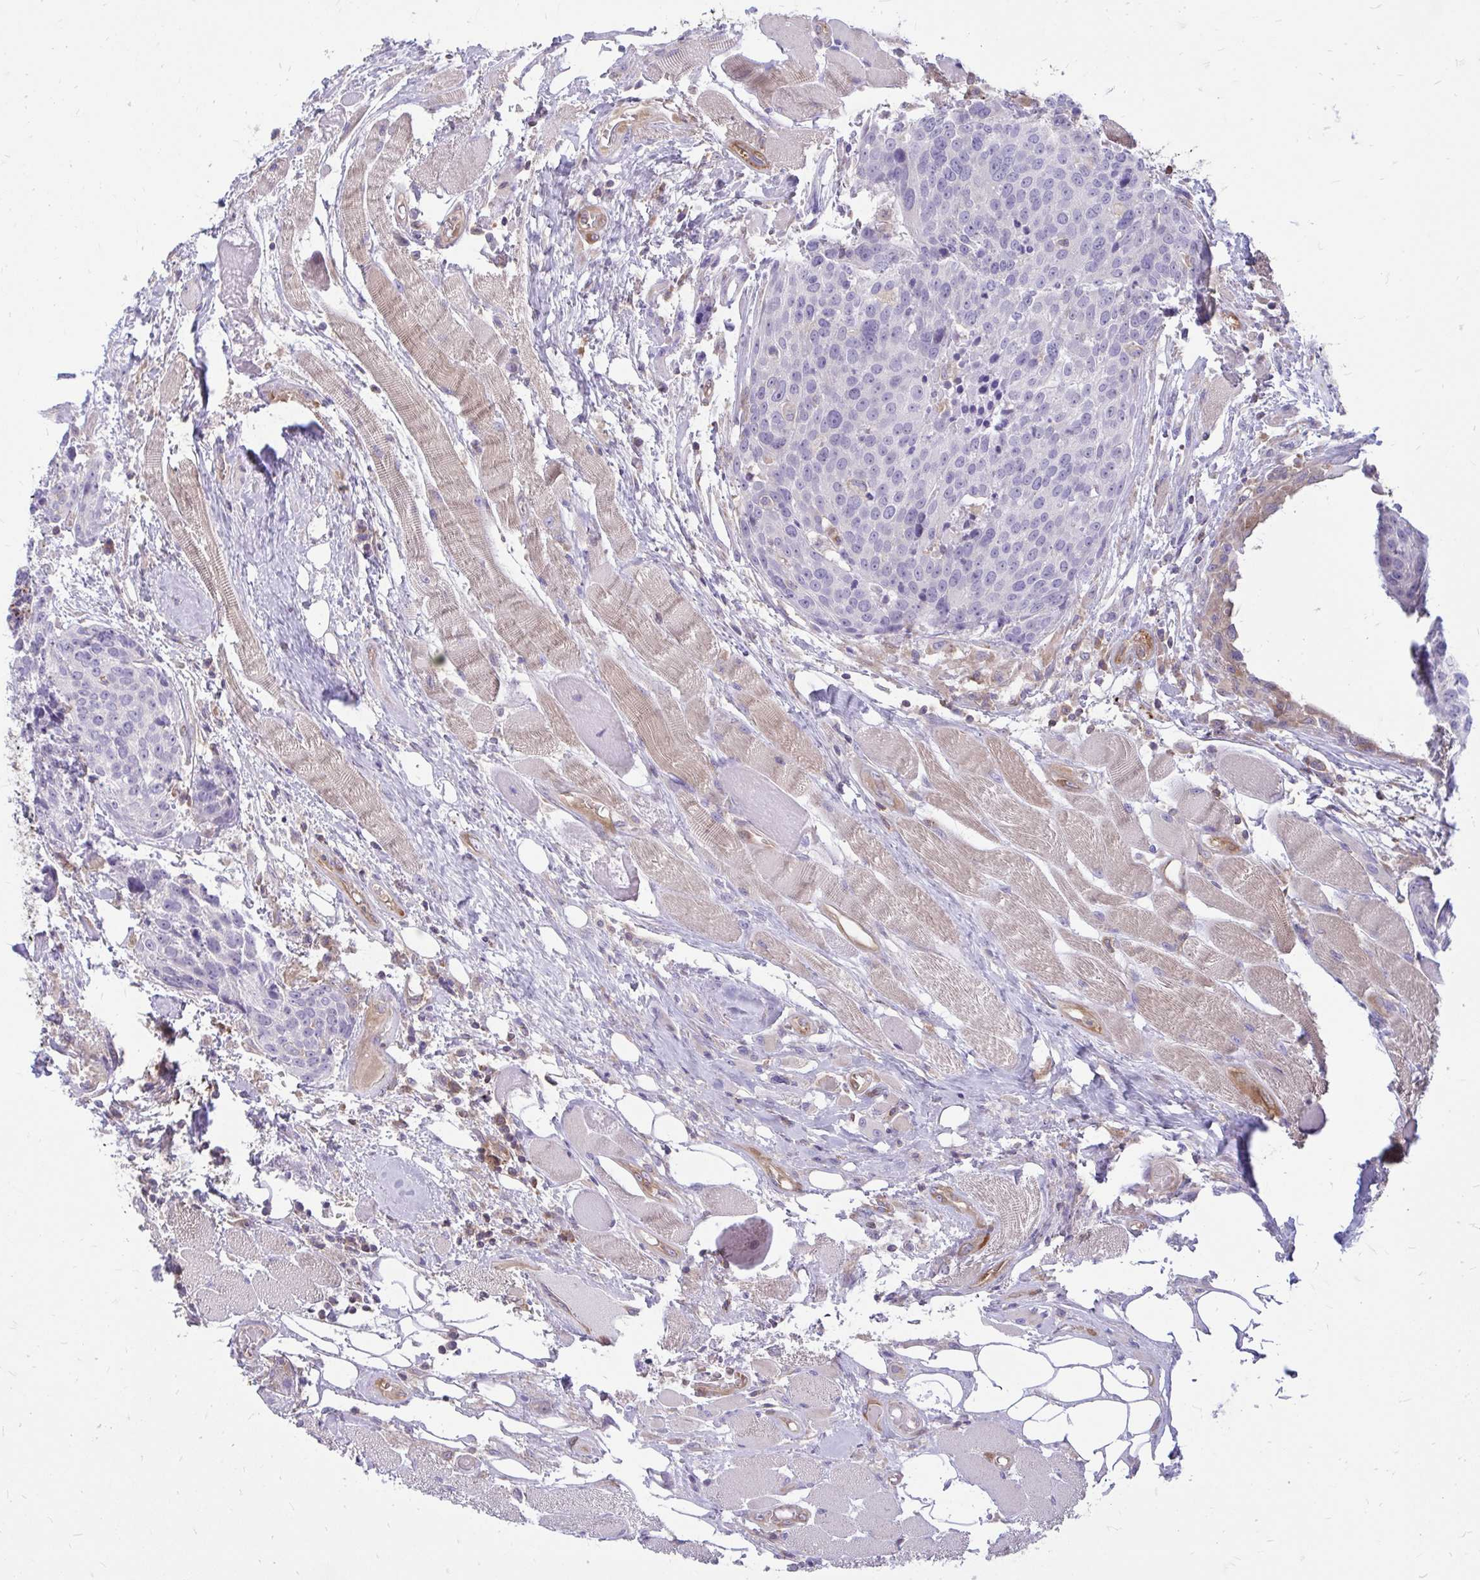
{"staining": {"intensity": "negative", "quantity": "none", "location": "none"}, "tissue": "head and neck cancer", "cell_type": "Tumor cells", "image_type": "cancer", "snomed": [{"axis": "morphology", "description": "Squamous cell carcinoma, NOS"}, {"axis": "topography", "description": "Oral tissue"}, {"axis": "topography", "description": "Head-Neck"}], "caption": "High magnification brightfield microscopy of head and neck cancer stained with DAB (3,3'-diaminobenzidine) (brown) and counterstained with hematoxylin (blue): tumor cells show no significant staining.", "gene": "ASAP1", "patient": {"sex": "male", "age": 64}}